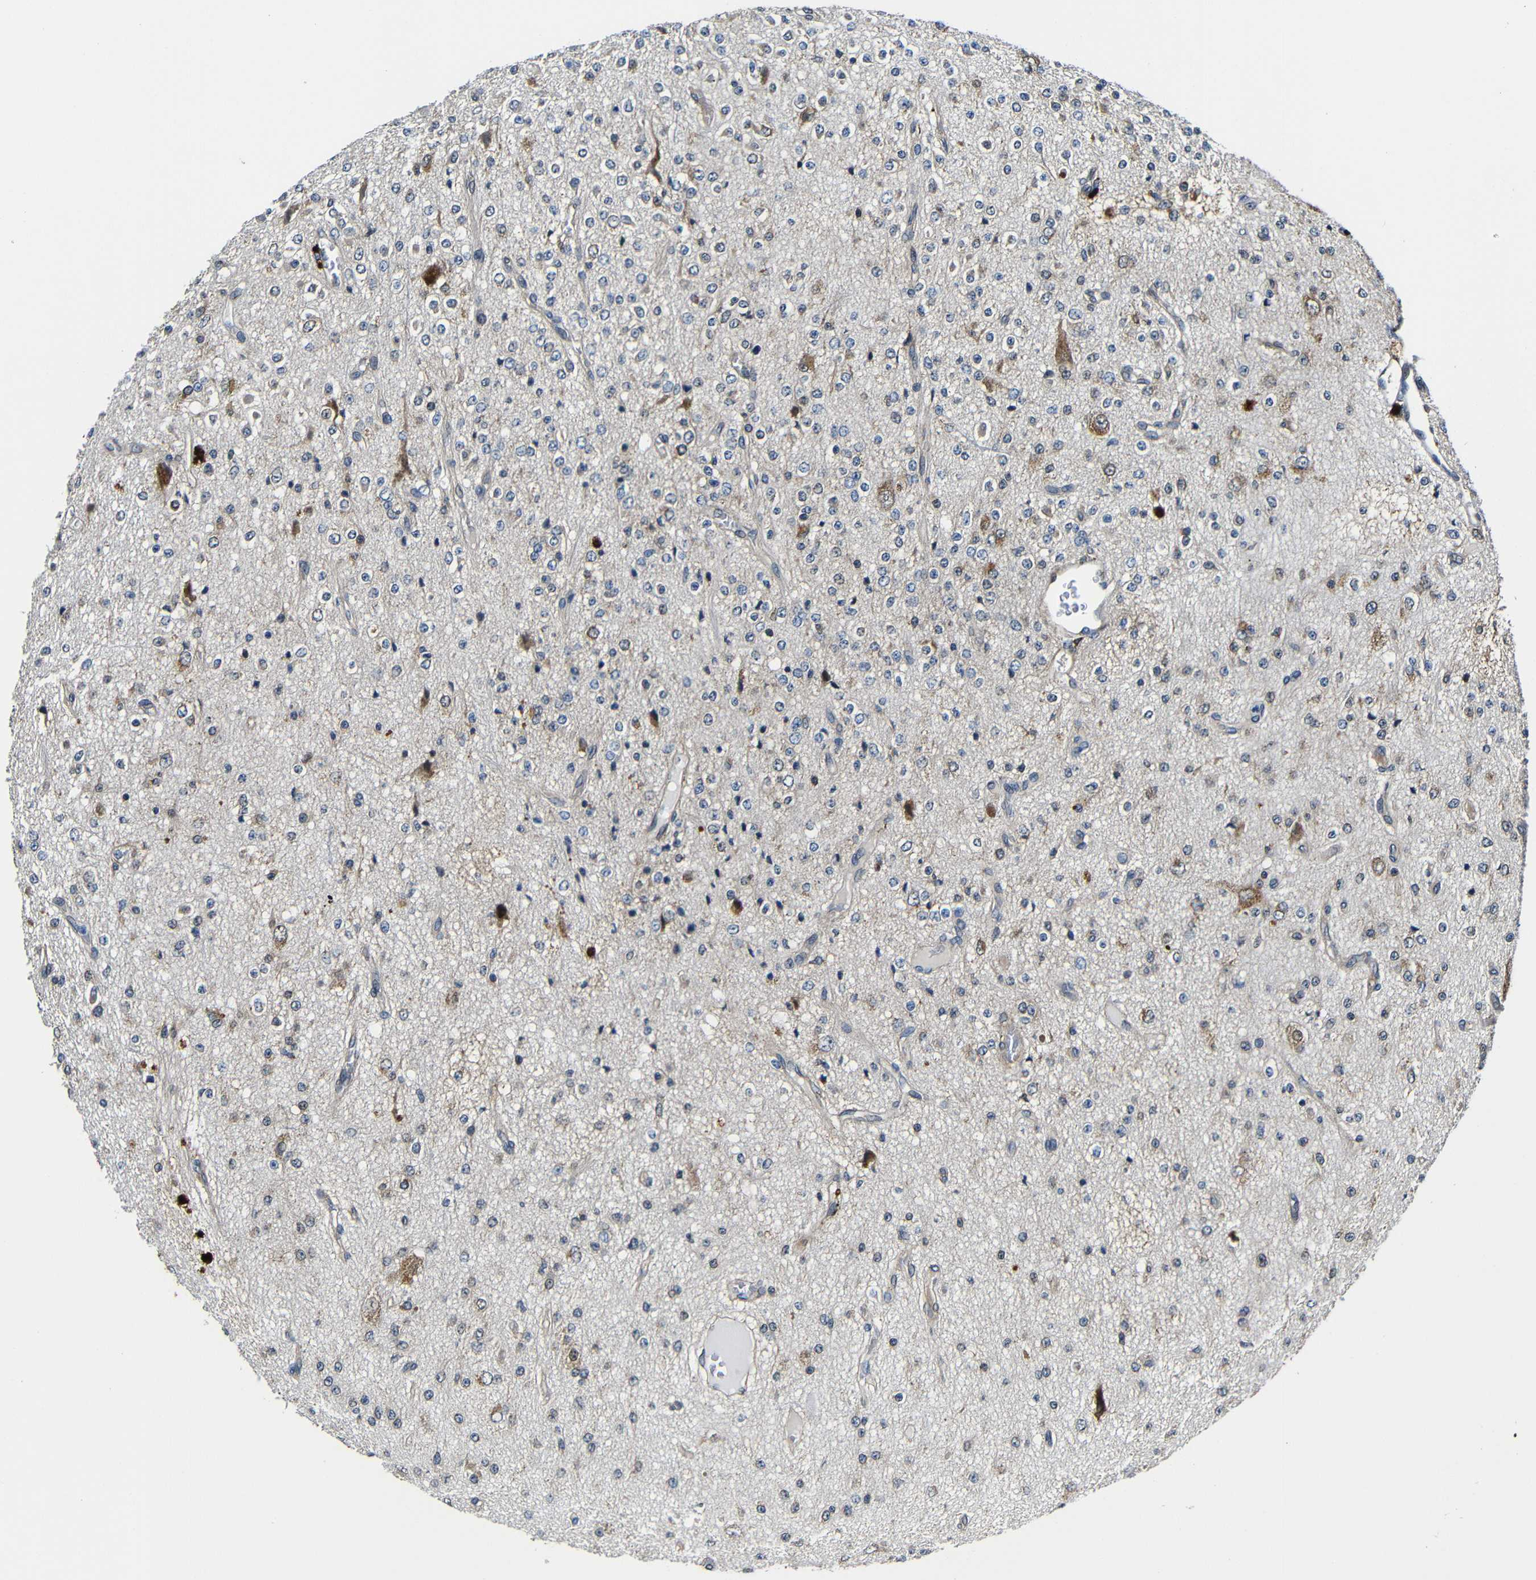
{"staining": {"intensity": "moderate", "quantity": "25%-75%", "location": "cytoplasmic/membranous"}, "tissue": "glioma", "cell_type": "Tumor cells", "image_type": "cancer", "snomed": [{"axis": "morphology", "description": "Glioma, malignant, Low grade"}, {"axis": "topography", "description": "Brain"}], "caption": "This histopathology image shows immunohistochemistry (IHC) staining of human malignant low-grade glioma, with medium moderate cytoplasmic/membranous expression in approximately 25%-75% of tumor cells.", "gene": "ABCE1", "patient": {"sex": "male", "age": 38}}